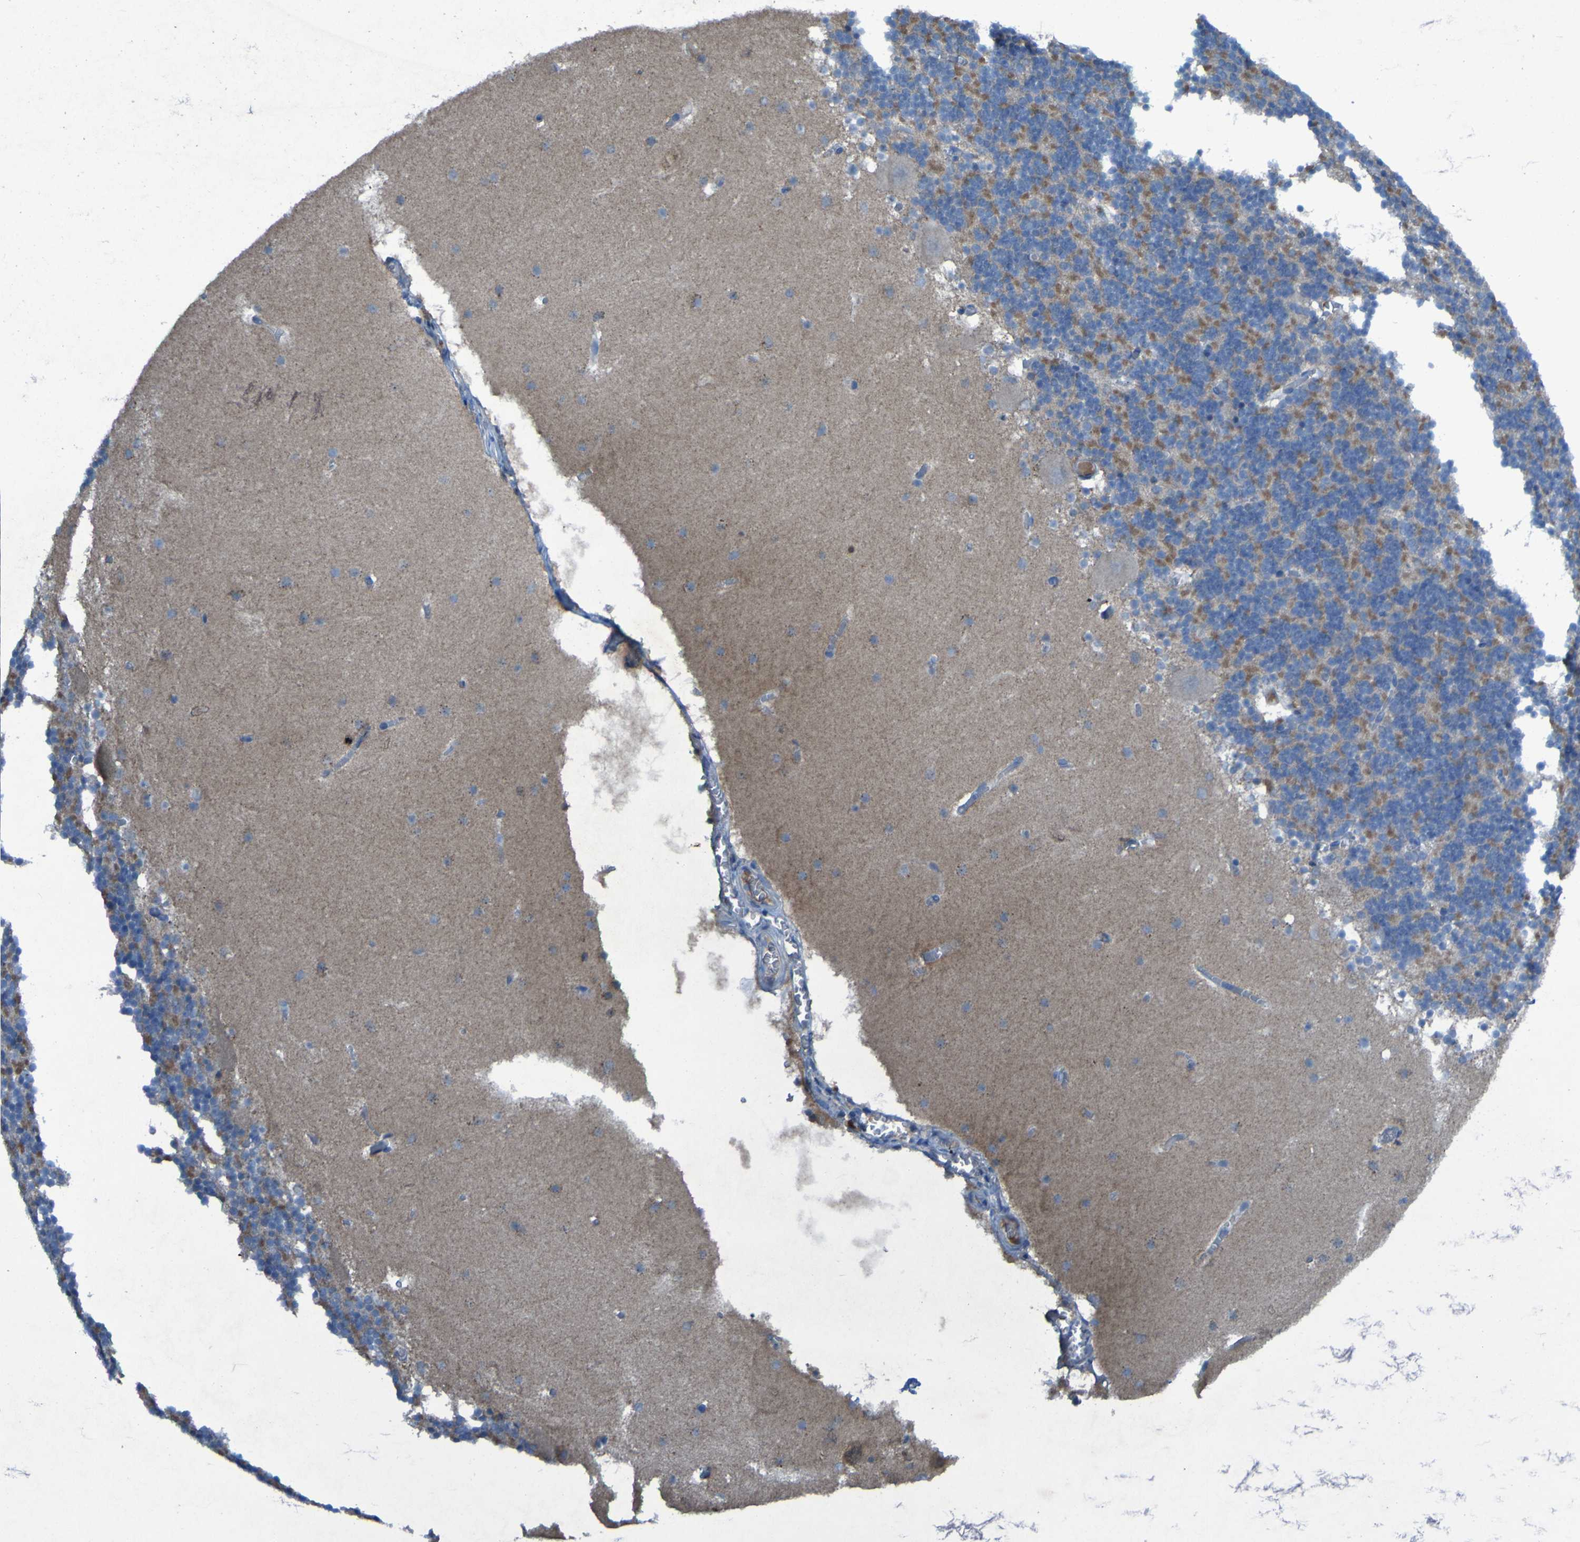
{"staining": {"intensity": "moderate", "quantity": ">75%", "location": "cytoplasmic/membranous"}, "tissue": "cerebellum", "cell_type": "Cells in granular layer", "image_type": "normal", "snomed": [{"axis": "morphology", "description": "Normal tissue, NOS"}, {"axis": "topography", "description": "Cerebellum"}], "caption": "A photomicrograph of human cerebellum stained for a protein reveals moderate cytoplasmic/membranous brown staining in cells in granular layer. The staining was performed using DAB (3,3'-diaminobenzidine), with brown indicating positive protein expression. Nuclei are stained blue with hematoxylin.", "gene": "SGK2", "patient": {"sex": "male", "age": 45}}